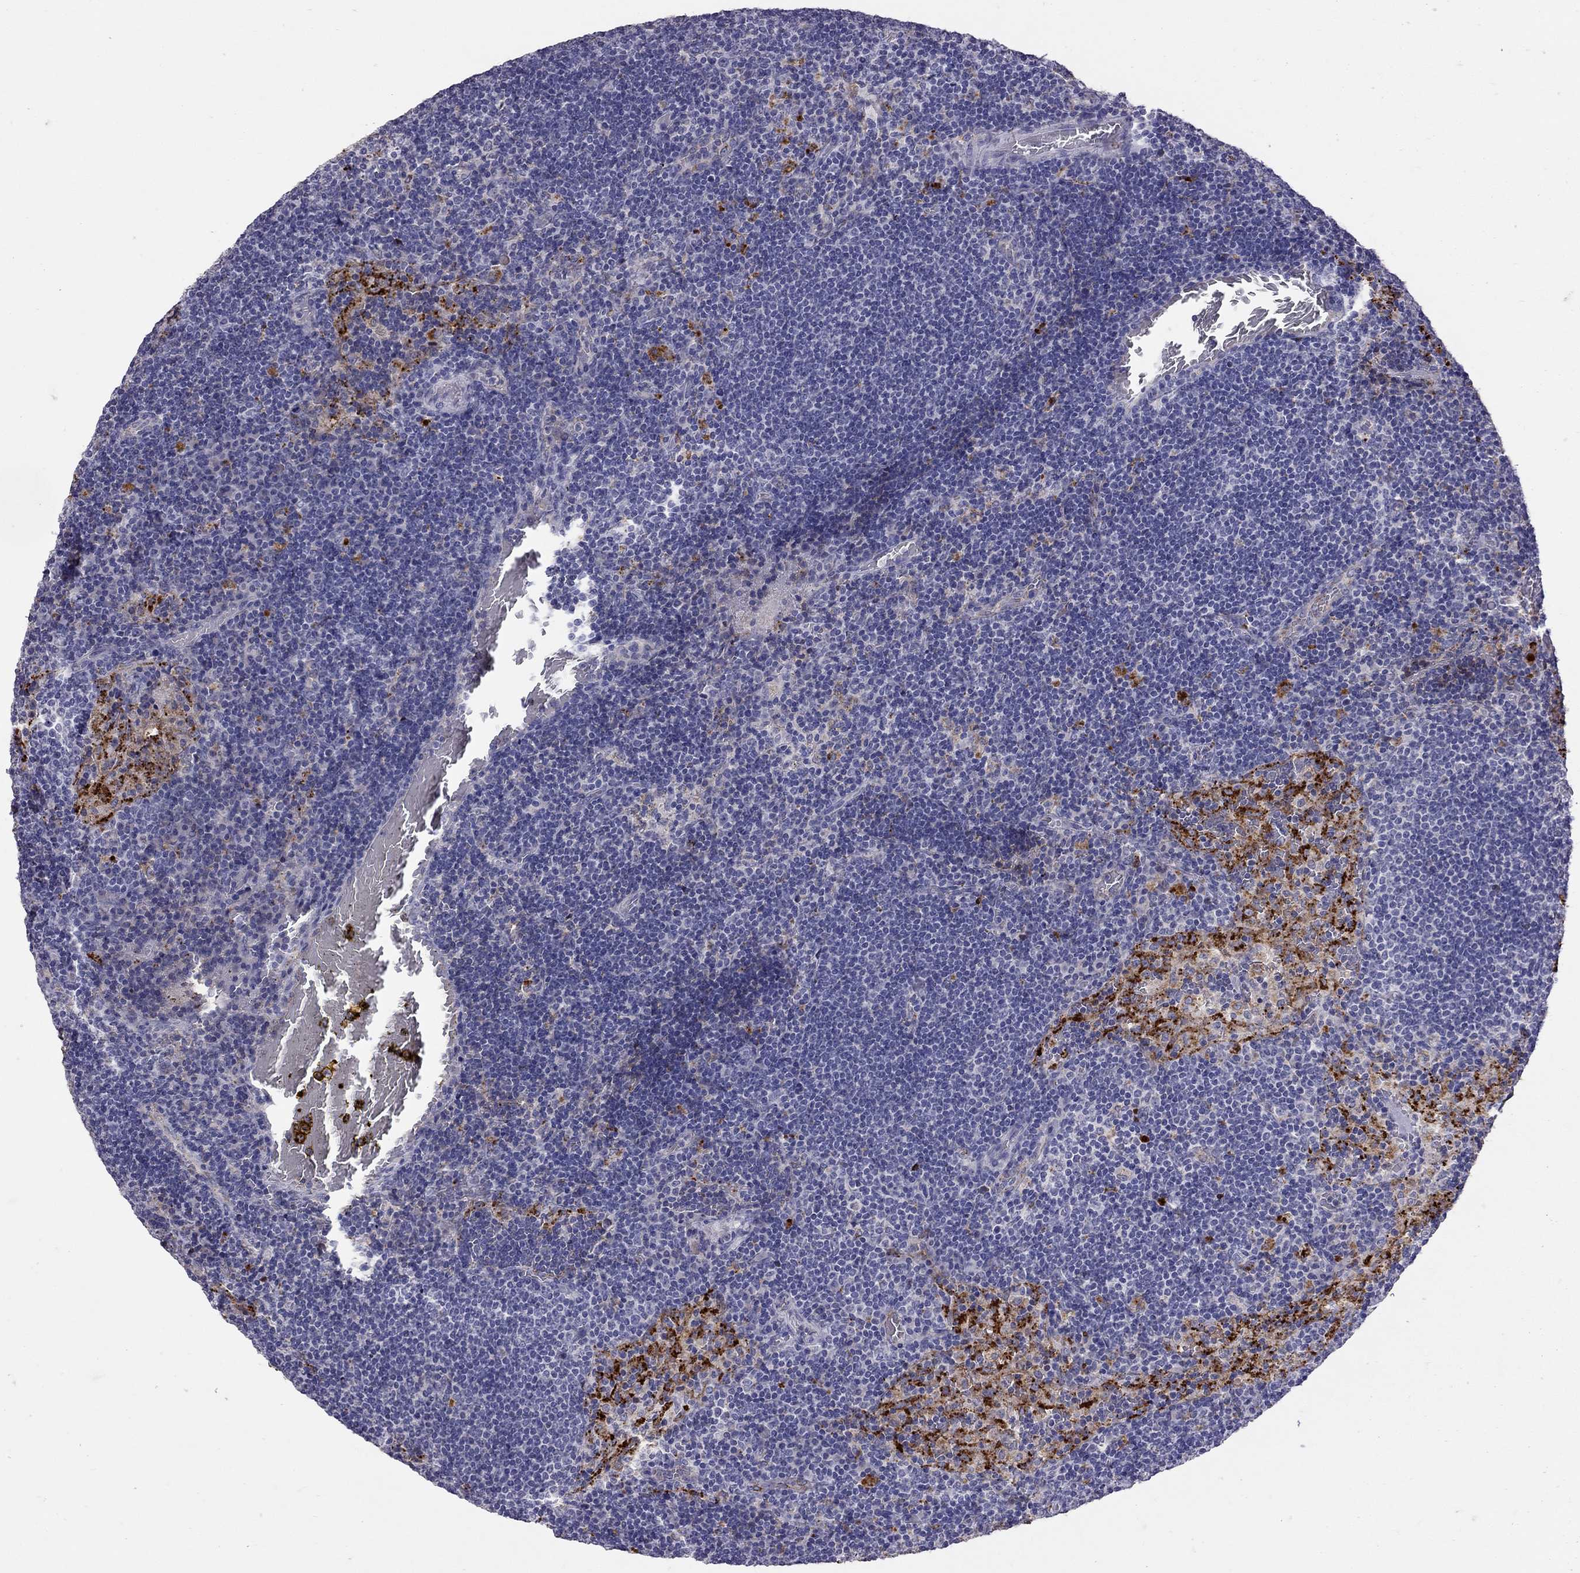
{"staining": {"intensity": "negative", "quantity": "none", "location": "none"}, "tissue": "lymph node", "cell_type": "Germinal center cells", "image_type": "normal", "snomed": [{"axis": "morphology", "description": "Normal tissue, NOS"}, {"axis": "topography", "description": "Lymph node"}], "caption": "Immunohistochemistry of unremarkable lymph node exhibits no positivity in germinal center cells.", "gene": "SERPINA3", "patient": {"sex": "male", "age": 63}}